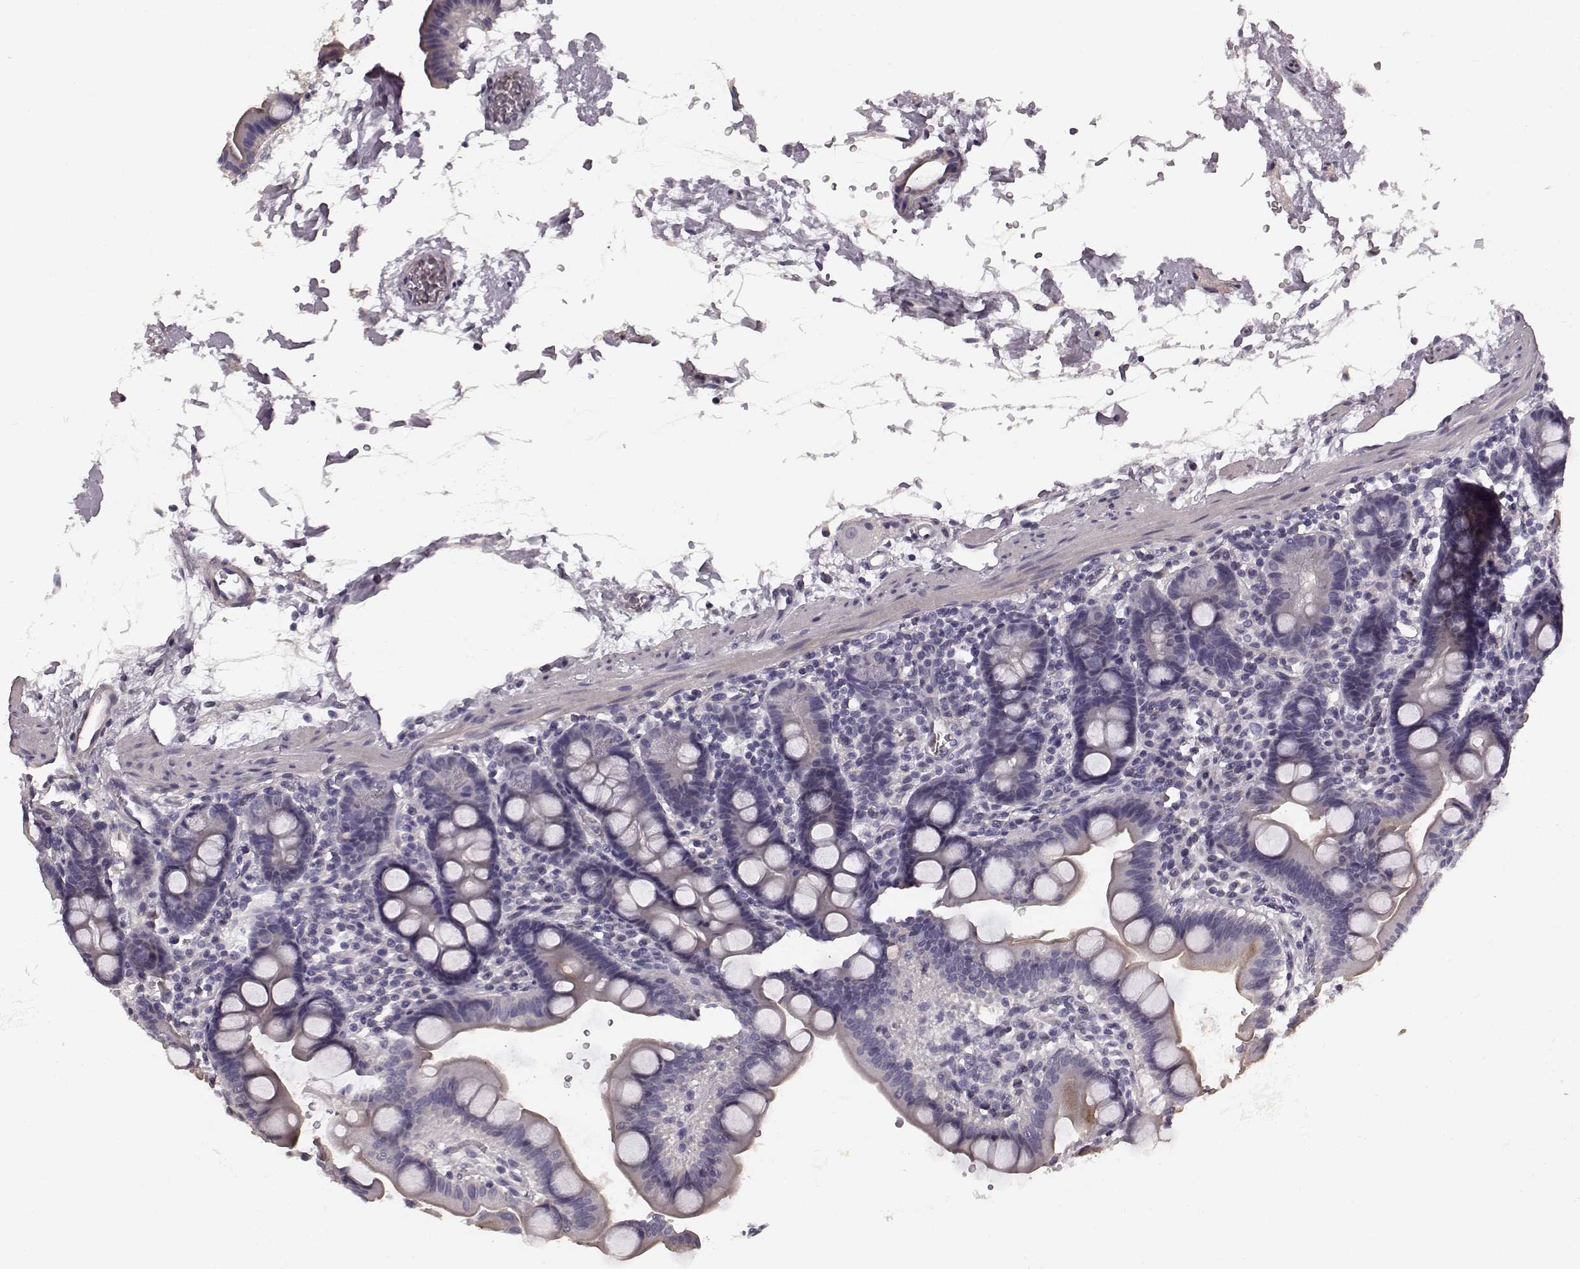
{"staining": {"intensity": "moderate", "quantity": "<25%", "location": "cytoplasmic/membranous"}, "tissue": "duodenum", "cell_type": "Glandular cells", "image_type": "normal", "snomed": [{"axis": "morphology", "description": "Normal tissue, NOS"}, {"axis": "topography", "description": "Duodenum"}], "caption": "An image of human duodenum stained for a protein shows moderate cytoplasmic/membranous brown staining in glandular cells. The protein of interest is stained brown, and the nuclei are stained in blue (DAB IHC with brightfield microscopy, high magnification).", "gene": "RIT2", "patient": {"sex": "male", "age": 59}}